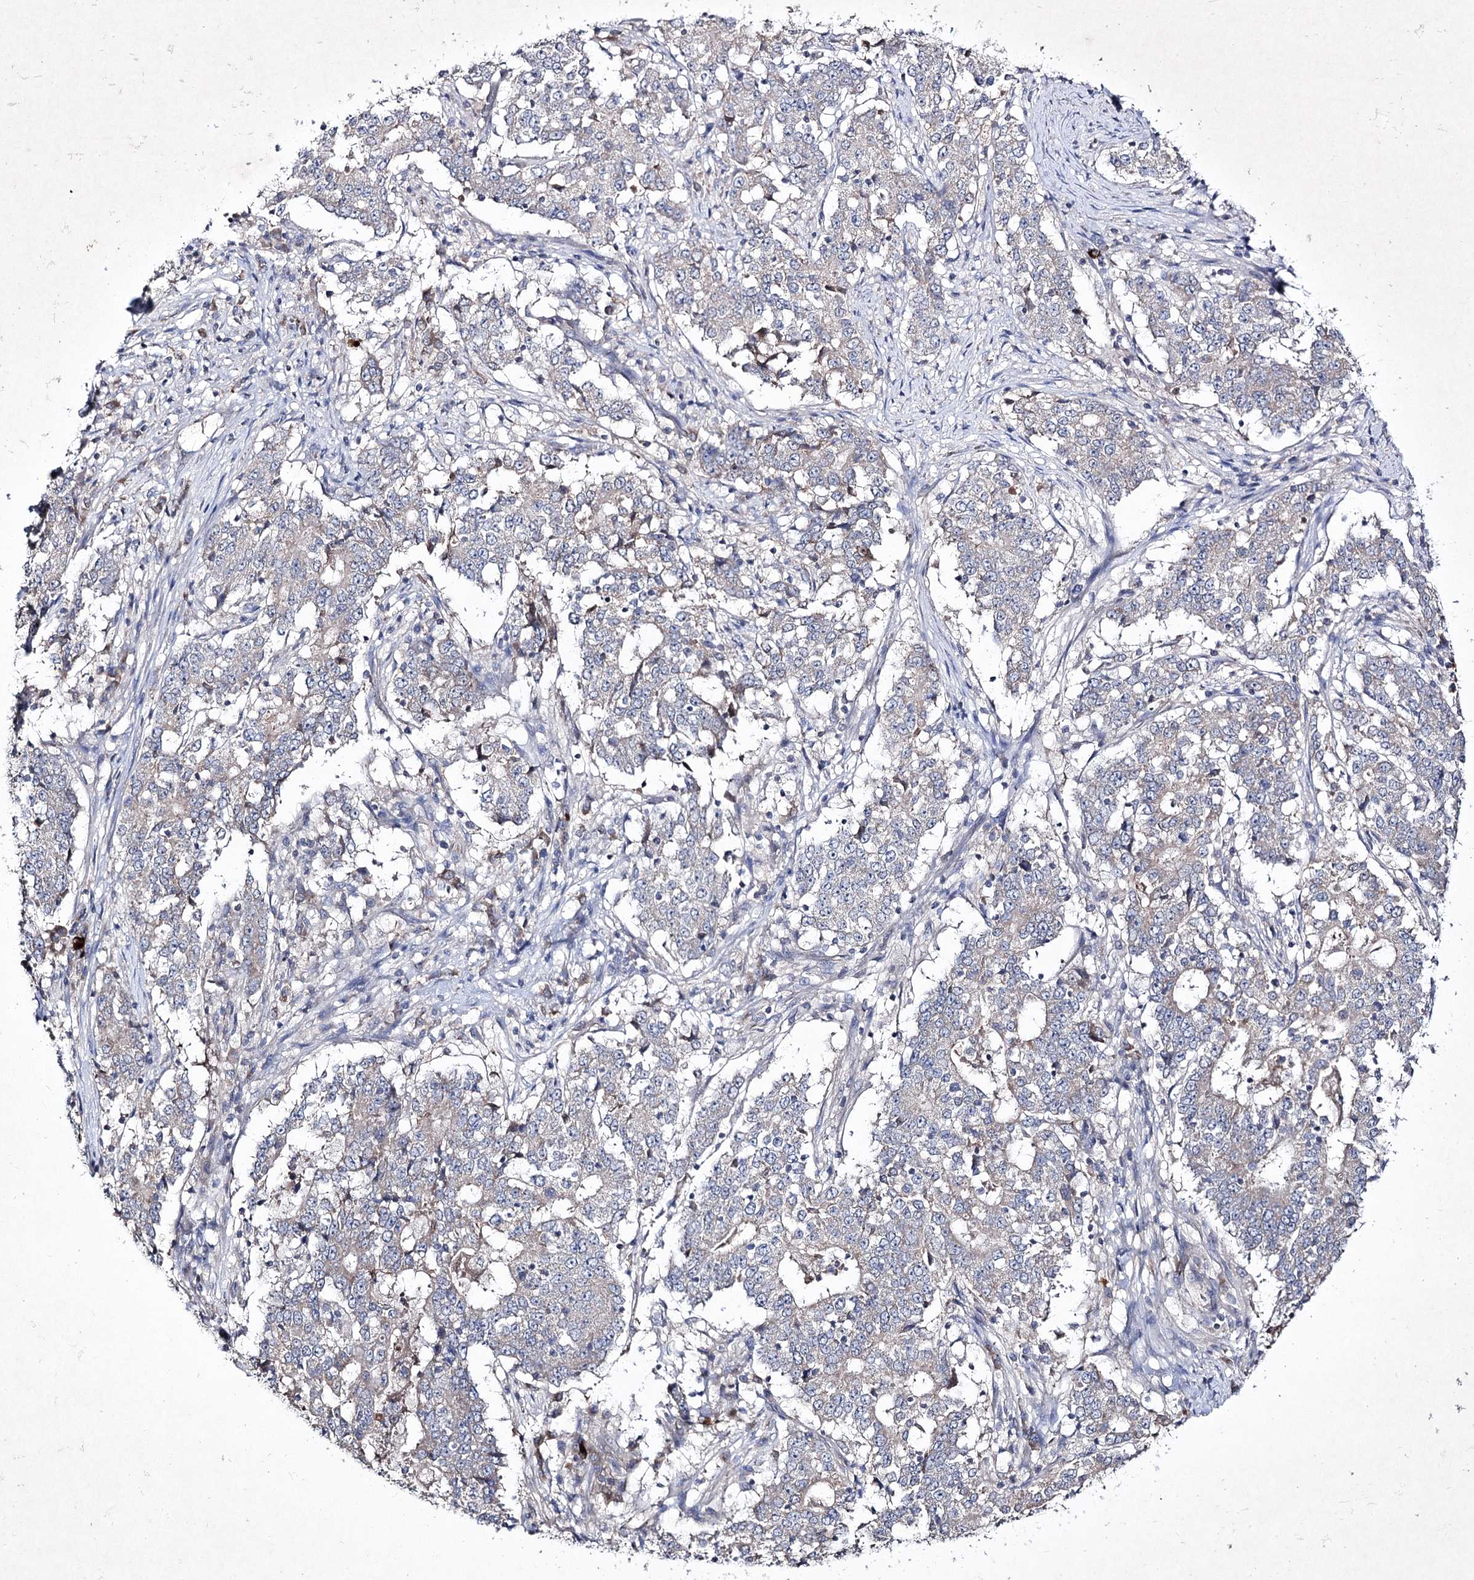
{"staining": {"intensity": "weak", "quantity": "<25%", "location": "cytoplasmic/membranous"}, "tissue": "stomach cancer", "cell_type": "Tumor cells", "image_type": "cancer", "snomed": [{"axis": "morphology", "description": "Adenocarcinoma, NOS"}, {"axis": "topography", "description": "Stomach"}], "caption": "Immunohistochemical staining of stomach cancer (adenocarcinoma) exhibits no significant positivity in tumor cells.", "gene": "SEMA4G", "patient": {"sex": "male", "age": 59}}